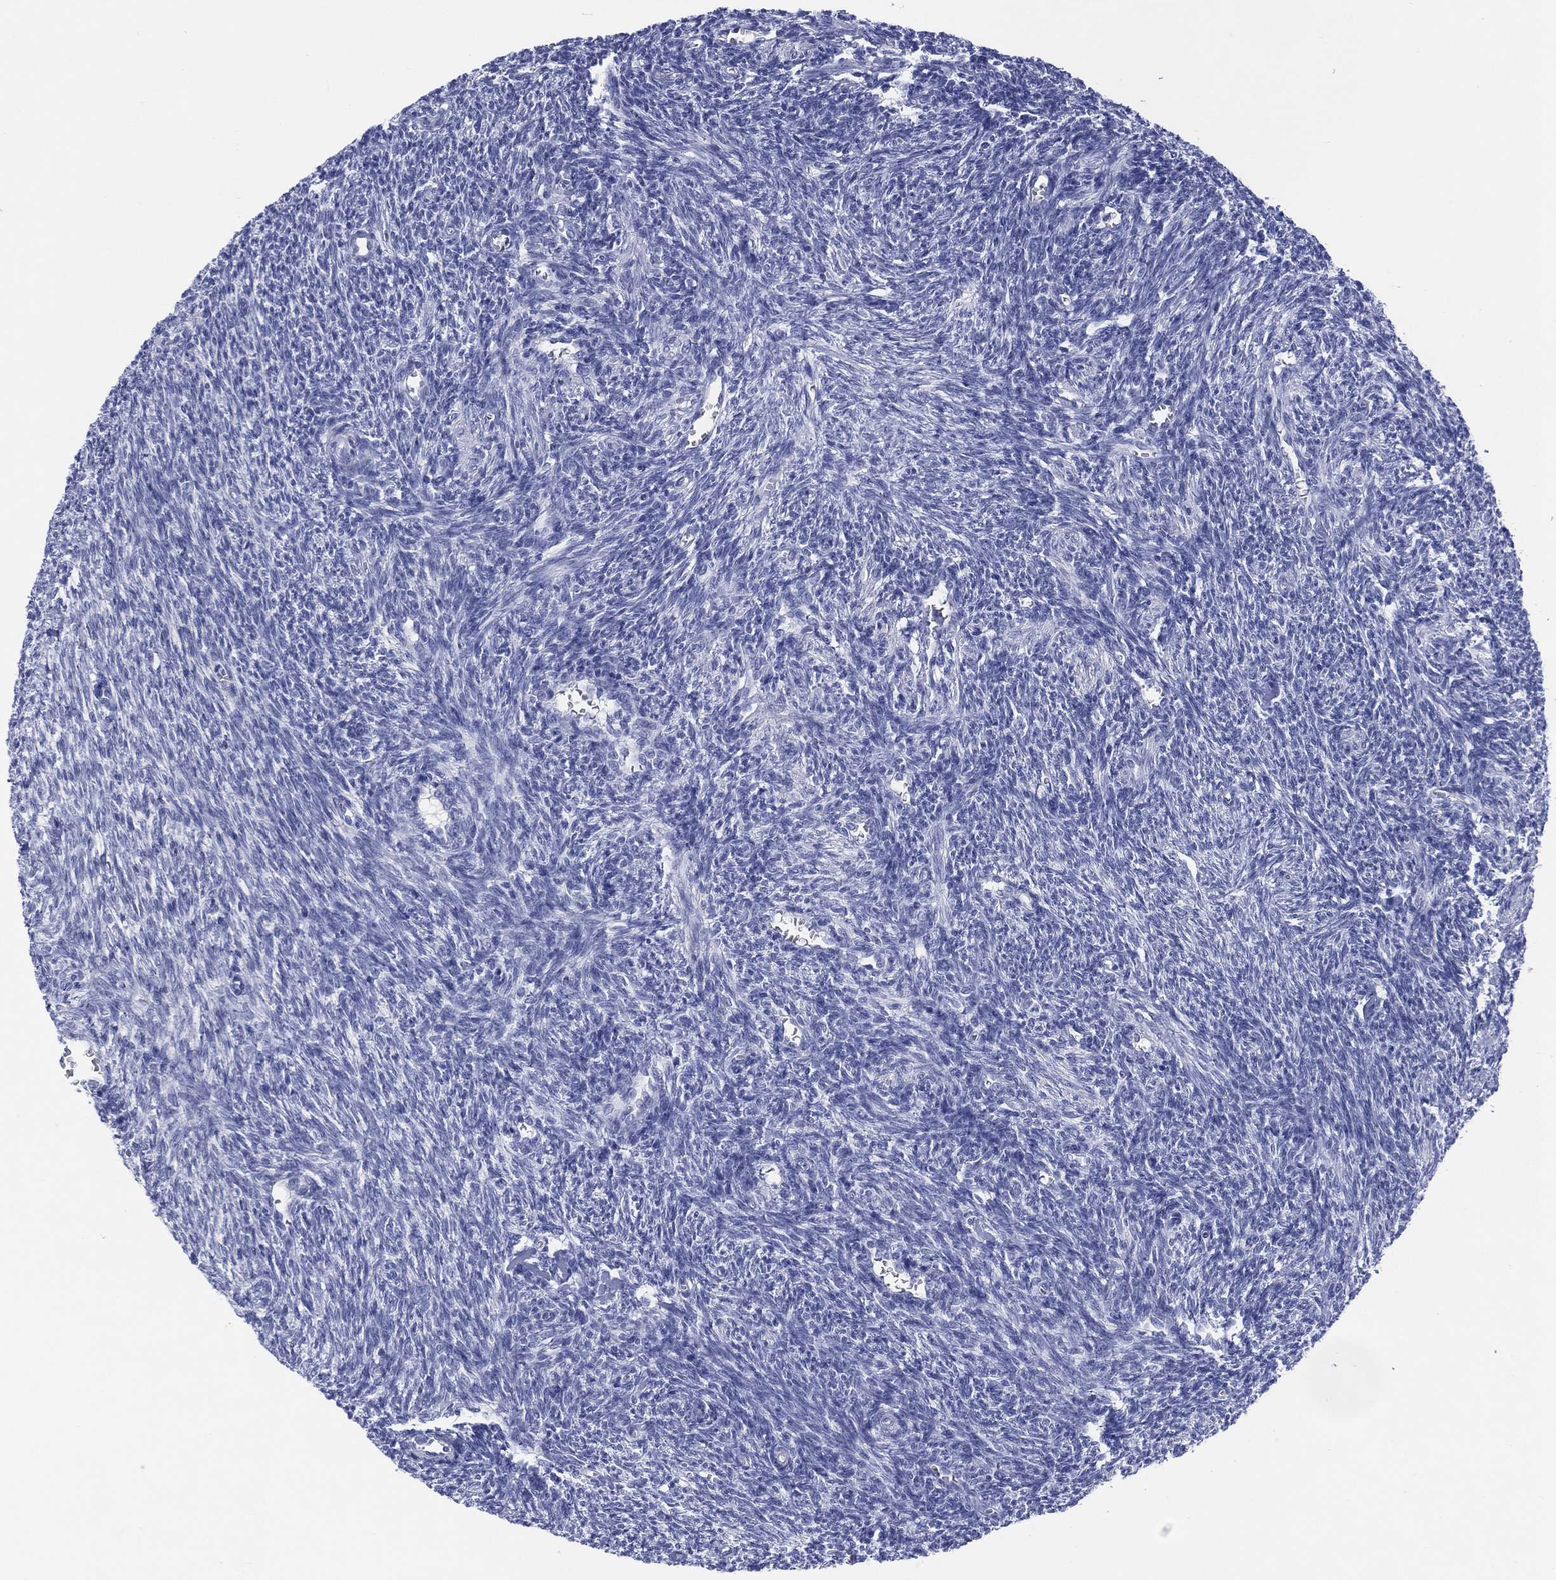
{"staining": {"intensity": "negative", "quantity": "none", "location": "none"}, "tissue": "ovary", "cell_type": "Ovarian stroma cells", "image_type": "normal", "snomed": [{"axis": "morphology", "description": "Normal tissue, NOS"}, {"axis": "topography", "description": "Ovary"}], "caption": "This is a photomicrograph of IHC staining of benign ovary, which shows no positivity in ovarian stroma cells.", "gene": "ENSG00000285953", "patient": {"sex": "female", "age": 27}}